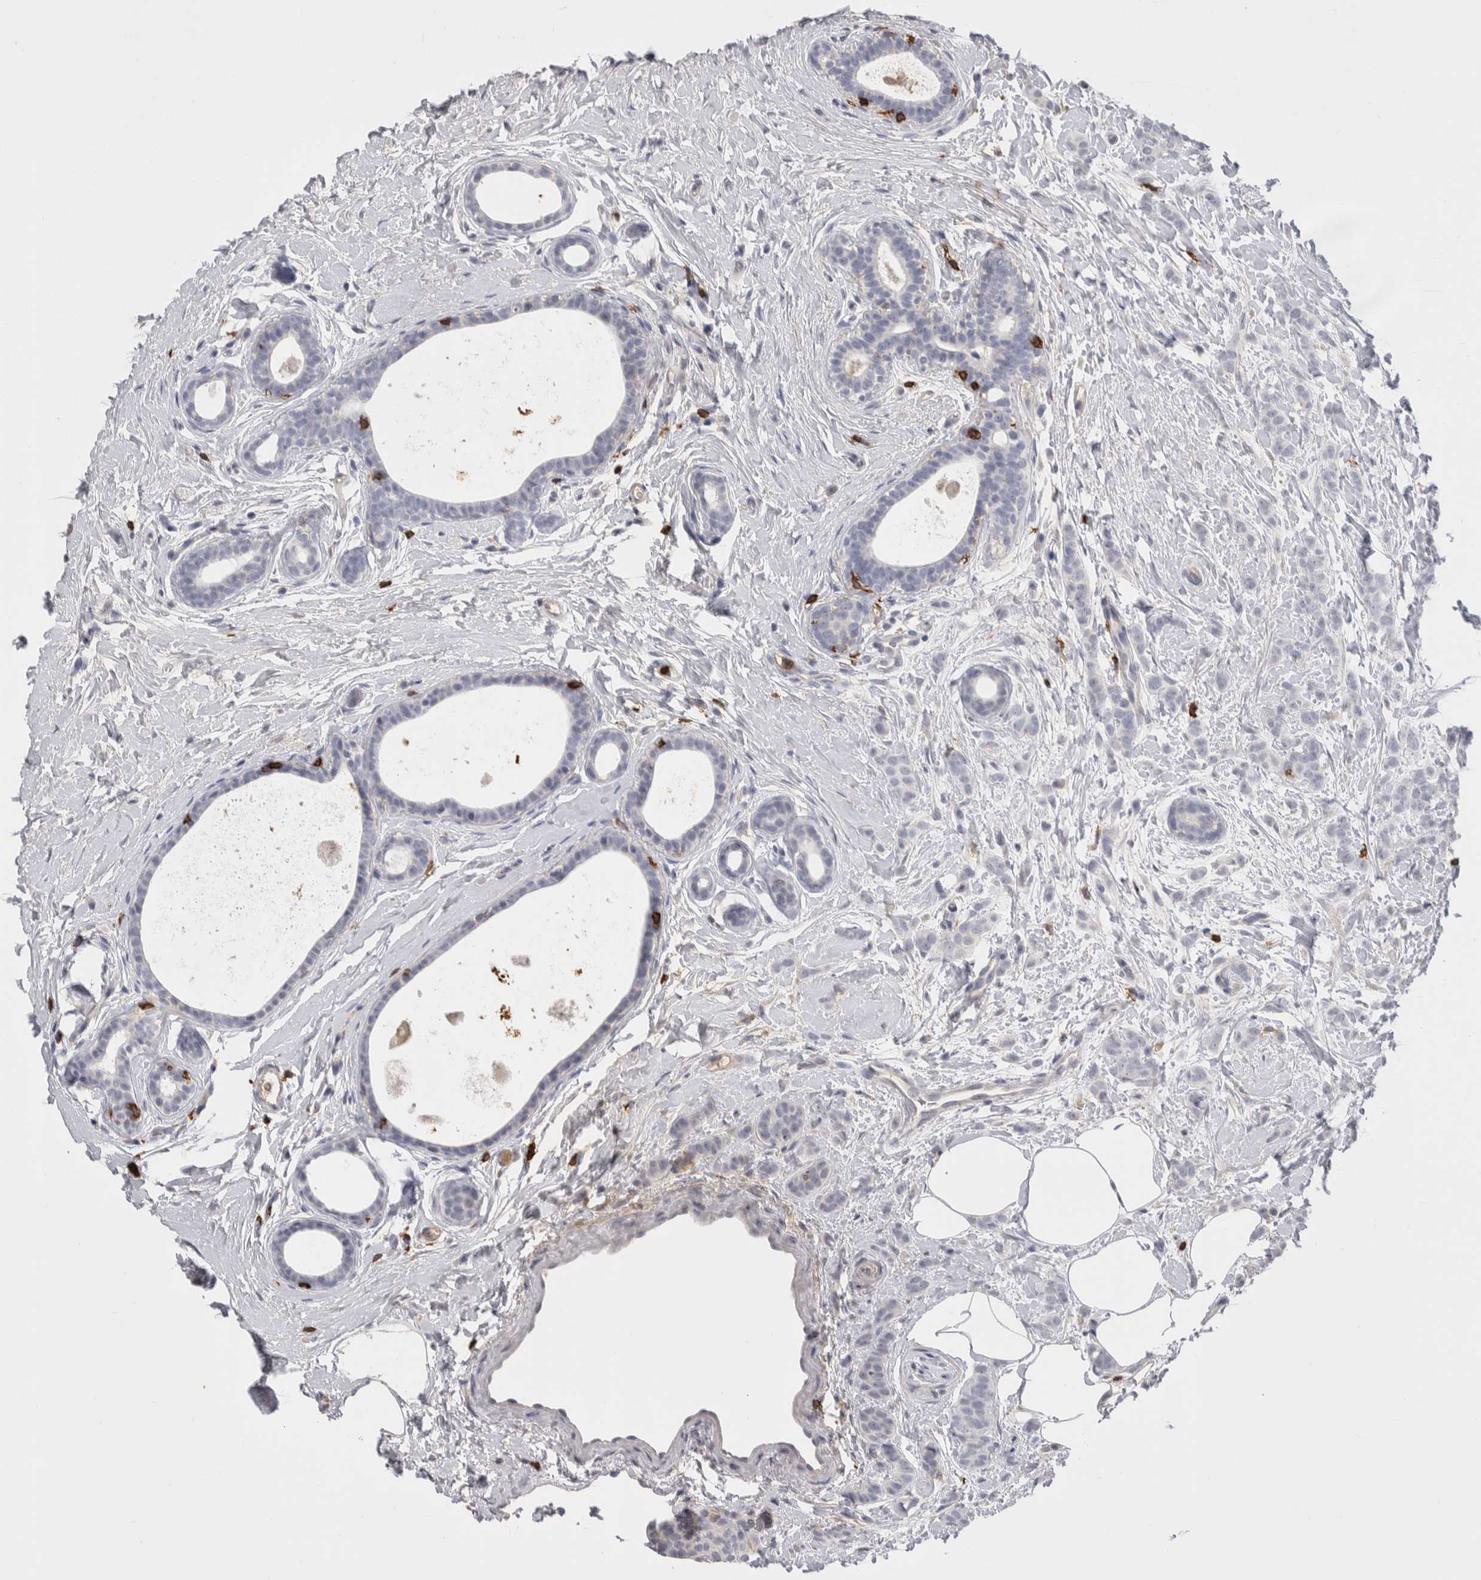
{"staining": {"intensity": "negative", "quantity": "none", "location": "none"}, "tissue": "breast cancer", "cell_type": "Tumor cells", "image_type": "cancer", "snomed": [{"axis": "morphology", "description": "Lobular carcinoma, in situ"}, {"axis": "morphology", "description": "Lobular carcinoma"}, {"axis": "topography", "description": "Breast"}], "caption": "This is an immunohistochemistry (IHC) image of human breast cancer. There is no staining in tumor cells.", "gene": "CEP295NL", "patient": {"sex": "female", "age": 41}}